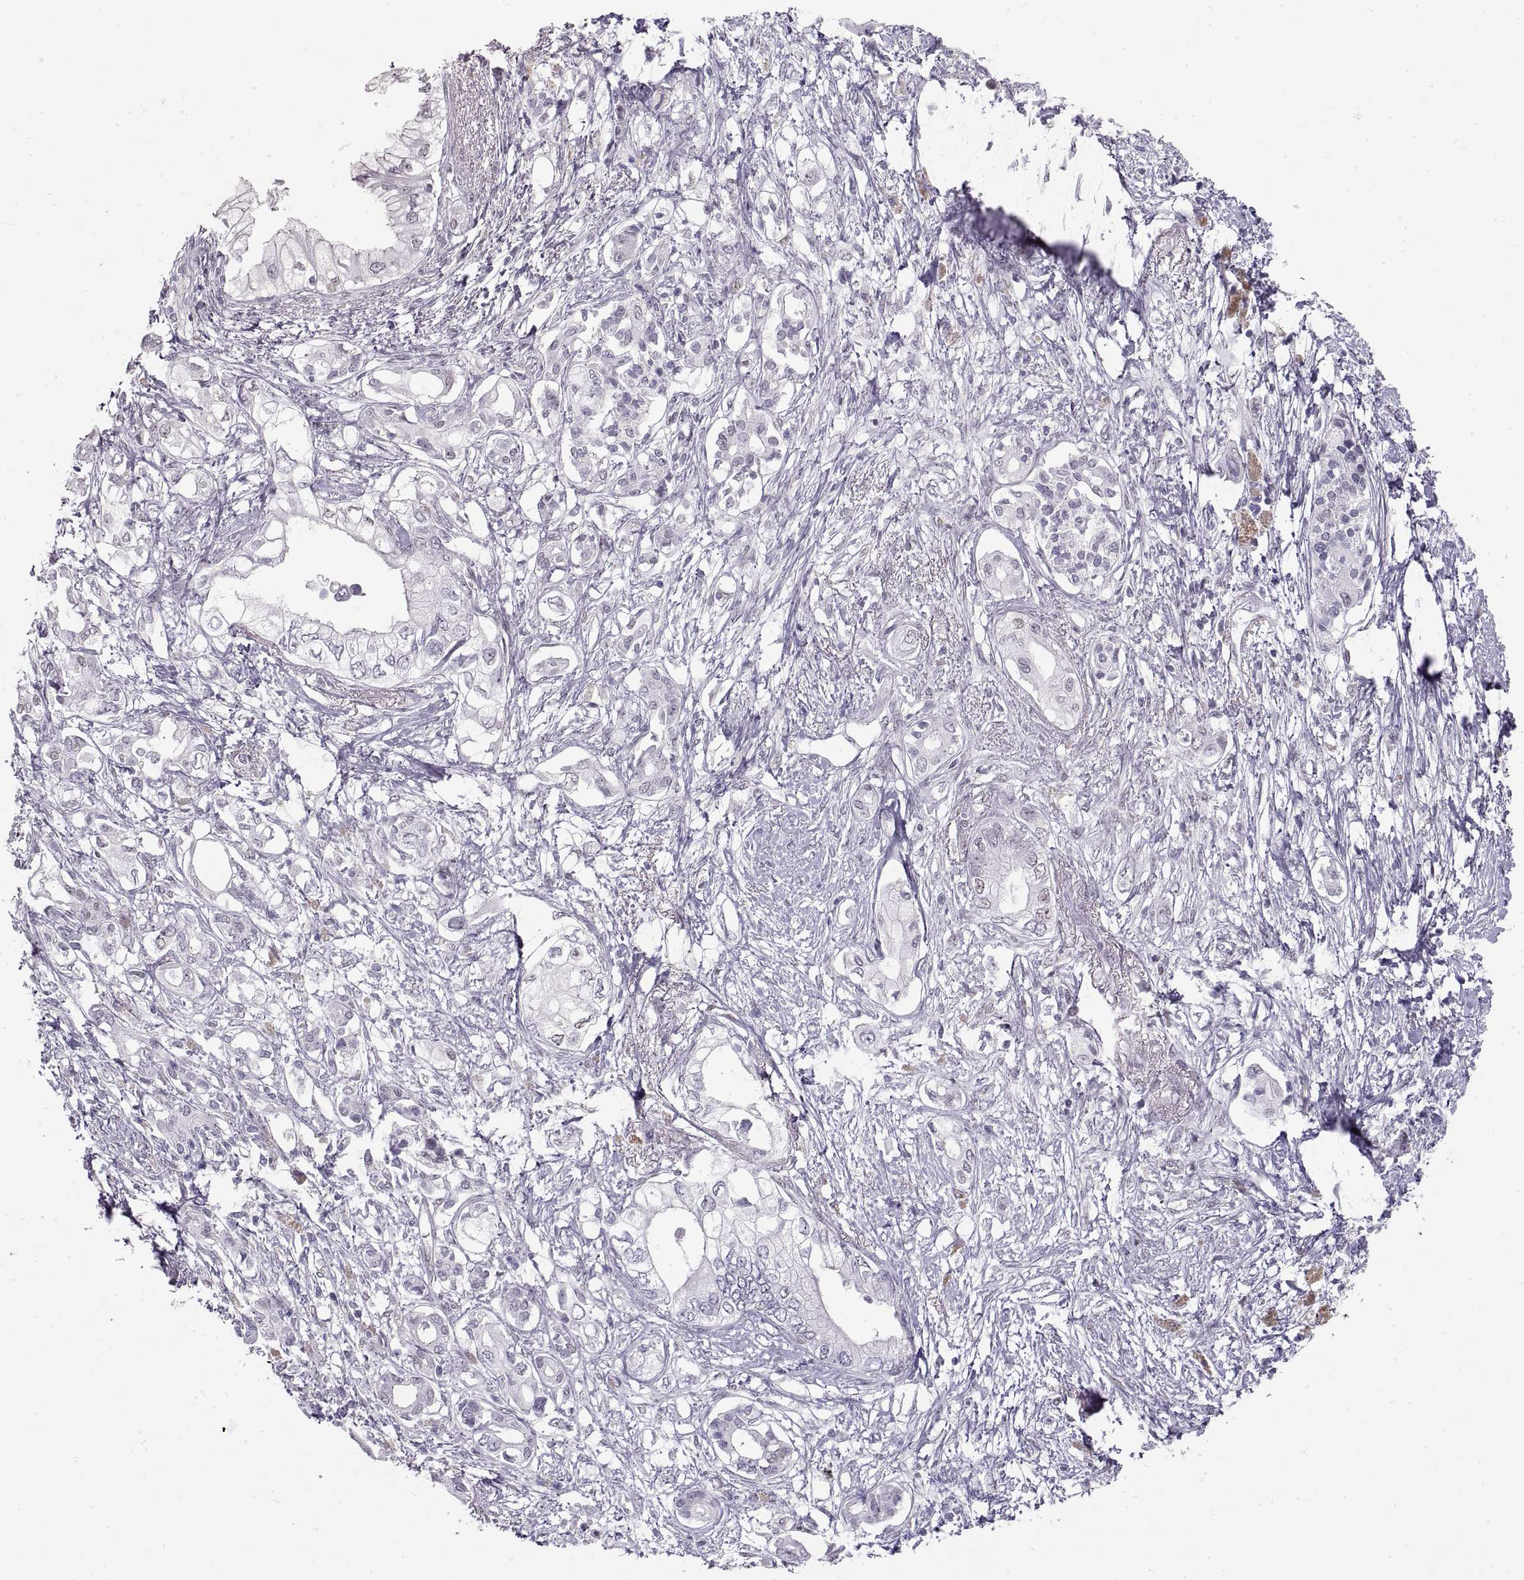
{"staining": {"intensity": "moderate", "quantity": "<25%", "location": "cytoplasmic/membranous"}, "tissue": "pancreatic cancer", "cell_type": "Tumor cells", "image_type": "cancer", "snomed": [{"axis": "morphology", "description": "Adenocarcinoma, NOS"}, {"axis": "topography", "description": "Pancreas"}], "caption": "Immunohistochemical staining of human adenocarcinoma (pancreatic) displays low levels of moderate cytoplasmic/membranous protein expression in about <25% of tumor cells. The staining was performed using DAB to visualize the protein expression in brown, while the nuclei were stained in blue with hematoxylin (Magnification: 20x).", "gene": "NANOS3", "patient": {"sex": "female", "age": 63}}